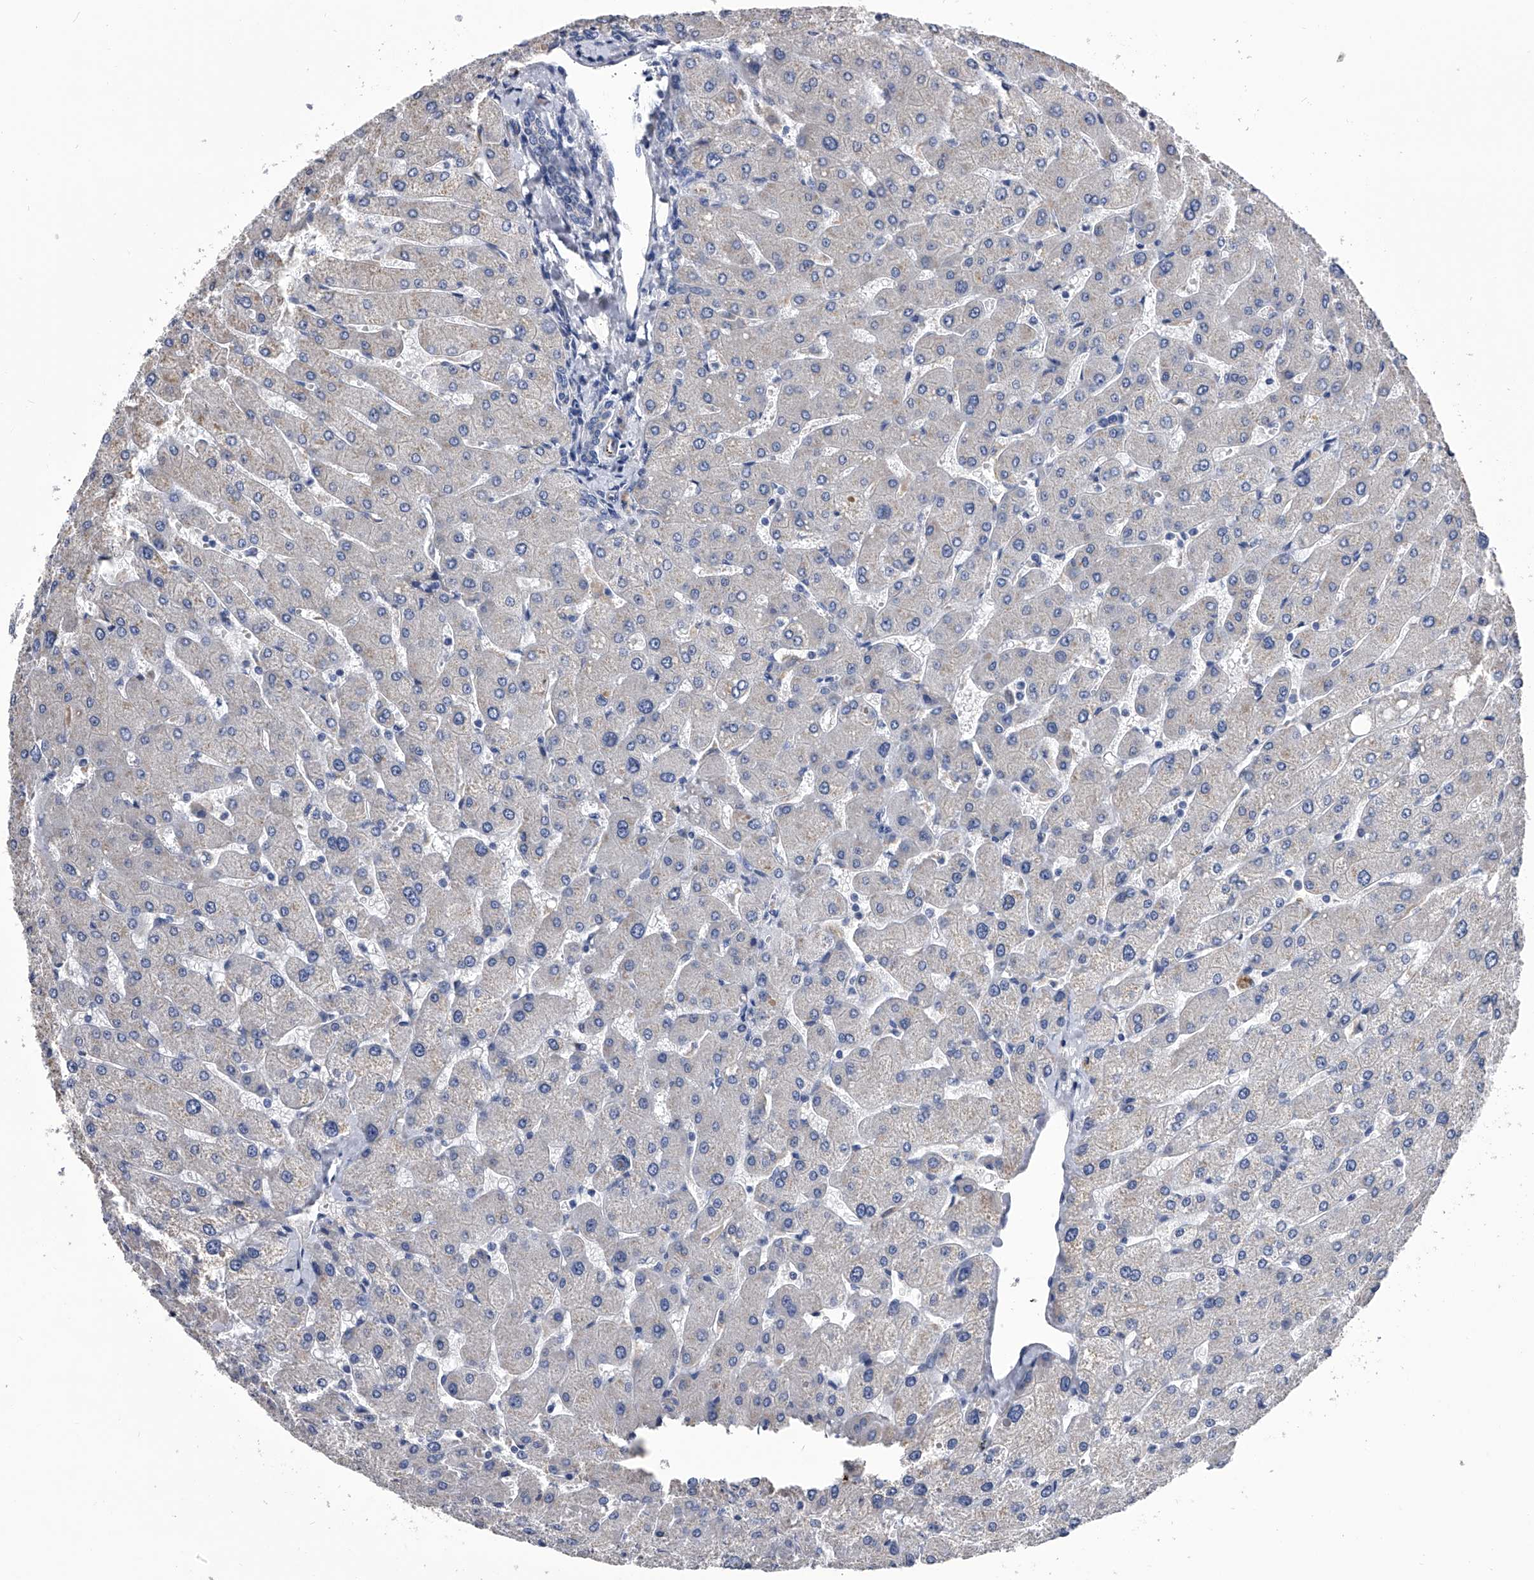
{"staining": {"intensity": "negative", "quantity": "none", "location": "none"}, "tissue": "liver", "cell_type": "Cholangiocytes", "image_type": "normal", "snomed": [{"axis": "morphology", "description": "Normal tissue, NOS"}, {"axis": "topography", "description": "Liver"}], "caption": "IHC micrograph of normal liver stained for a protein (brown), which exhibits no positivity in cholangiocytes.", "gene": "EFCAB7", "patient": {"sex": "male", "age": 55}}